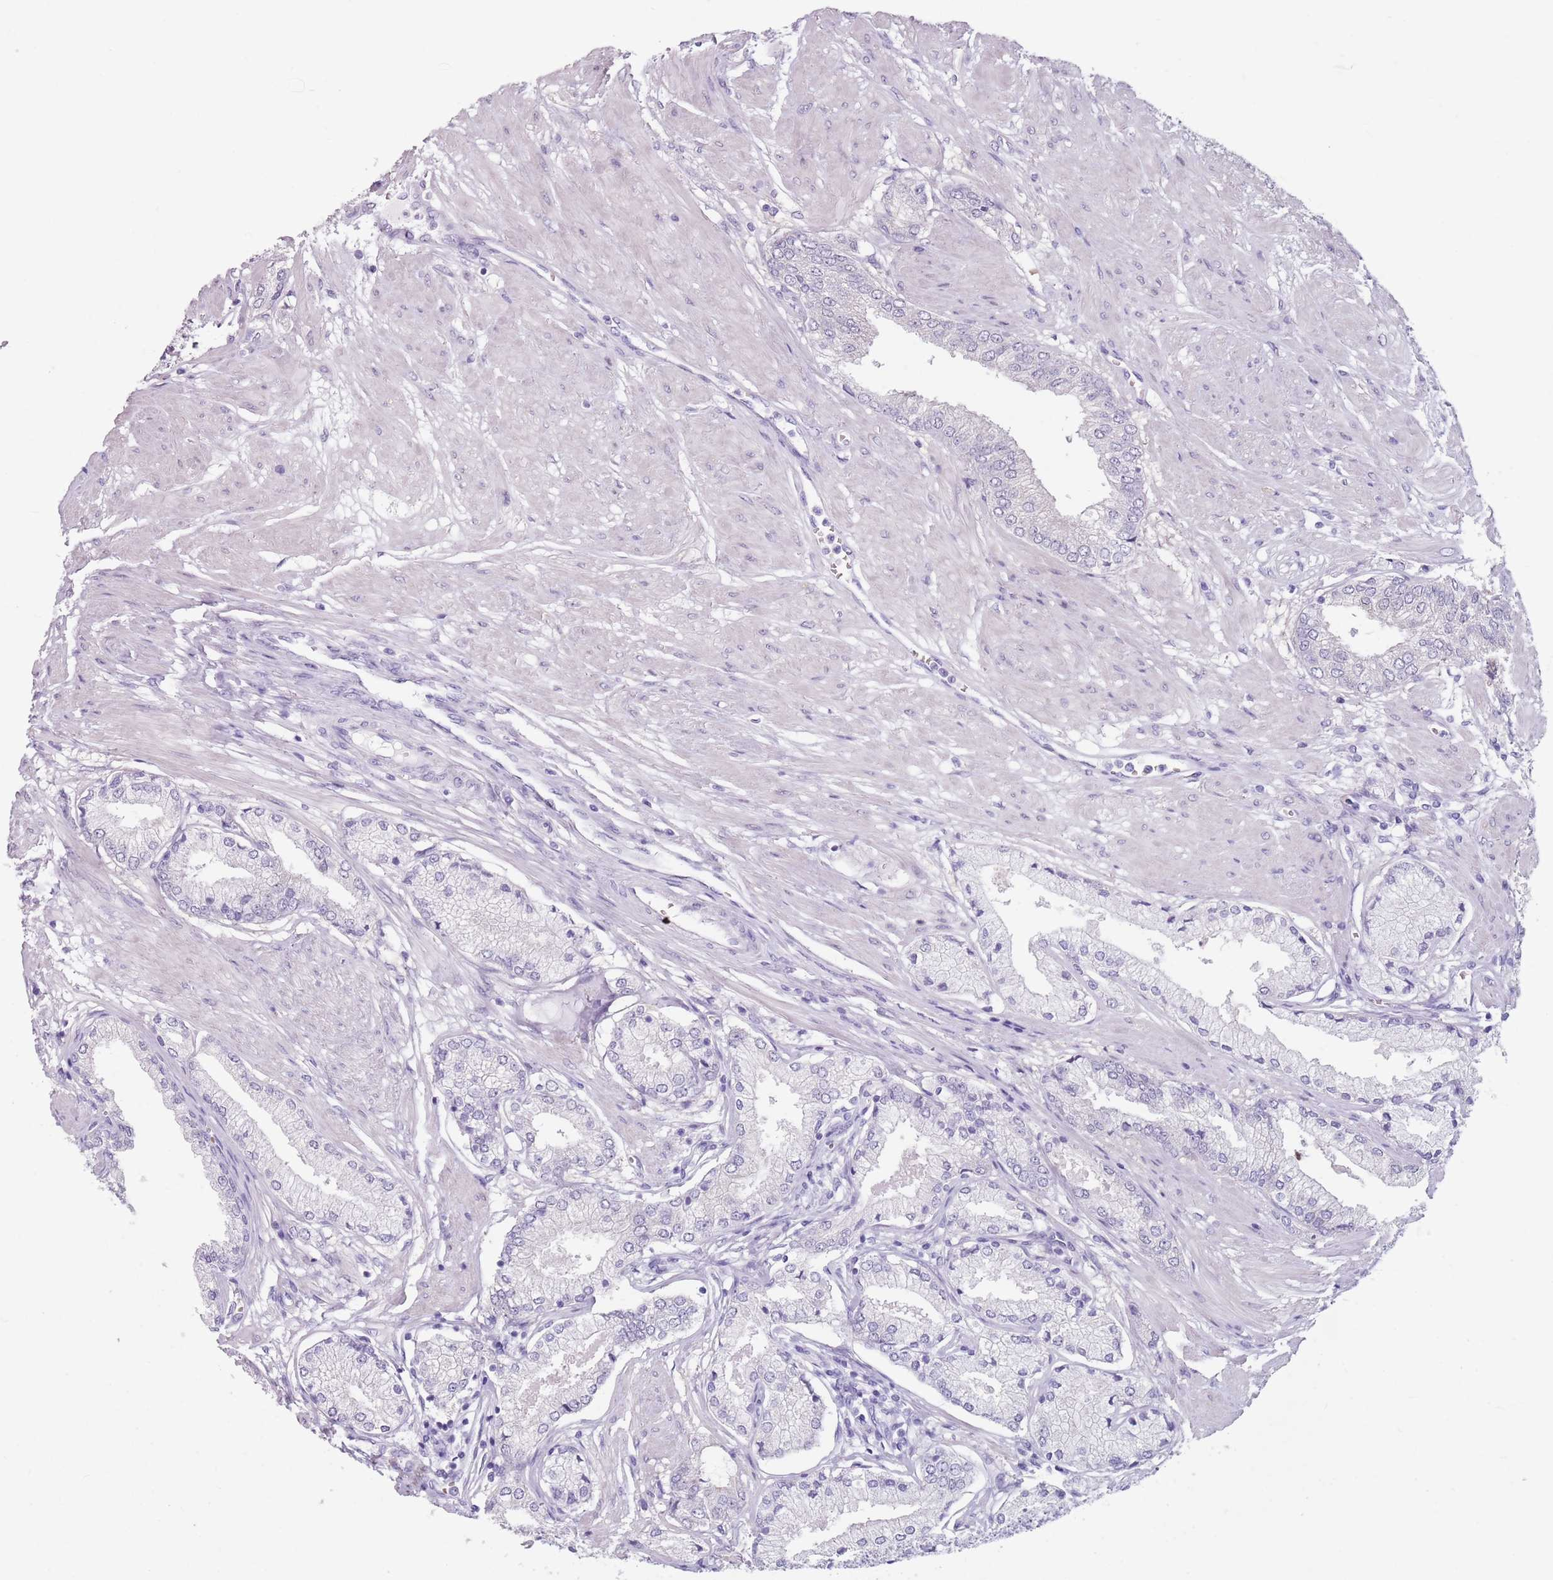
{"staining": {"intensity": "negative", "quantity": "none", "location": "none"}, "tissue": "prostate cancer", "cell_type": "Tumor cells", "image_type": "cancer", "snomed": [{"axis": "morphology", "description": "Adenocarcinoma, High grade"}, {"axis": "topography", "description": "Prostate and seminal vesicle, NOS"}], "caption": "DAB immunohistochemical staining of human adenocarcinoma (high-grade) (prostate) demonstrates no significant staining in tumor cells.", "gene": "SPESP1", "patient": {"sex": "male", "age": 64}}